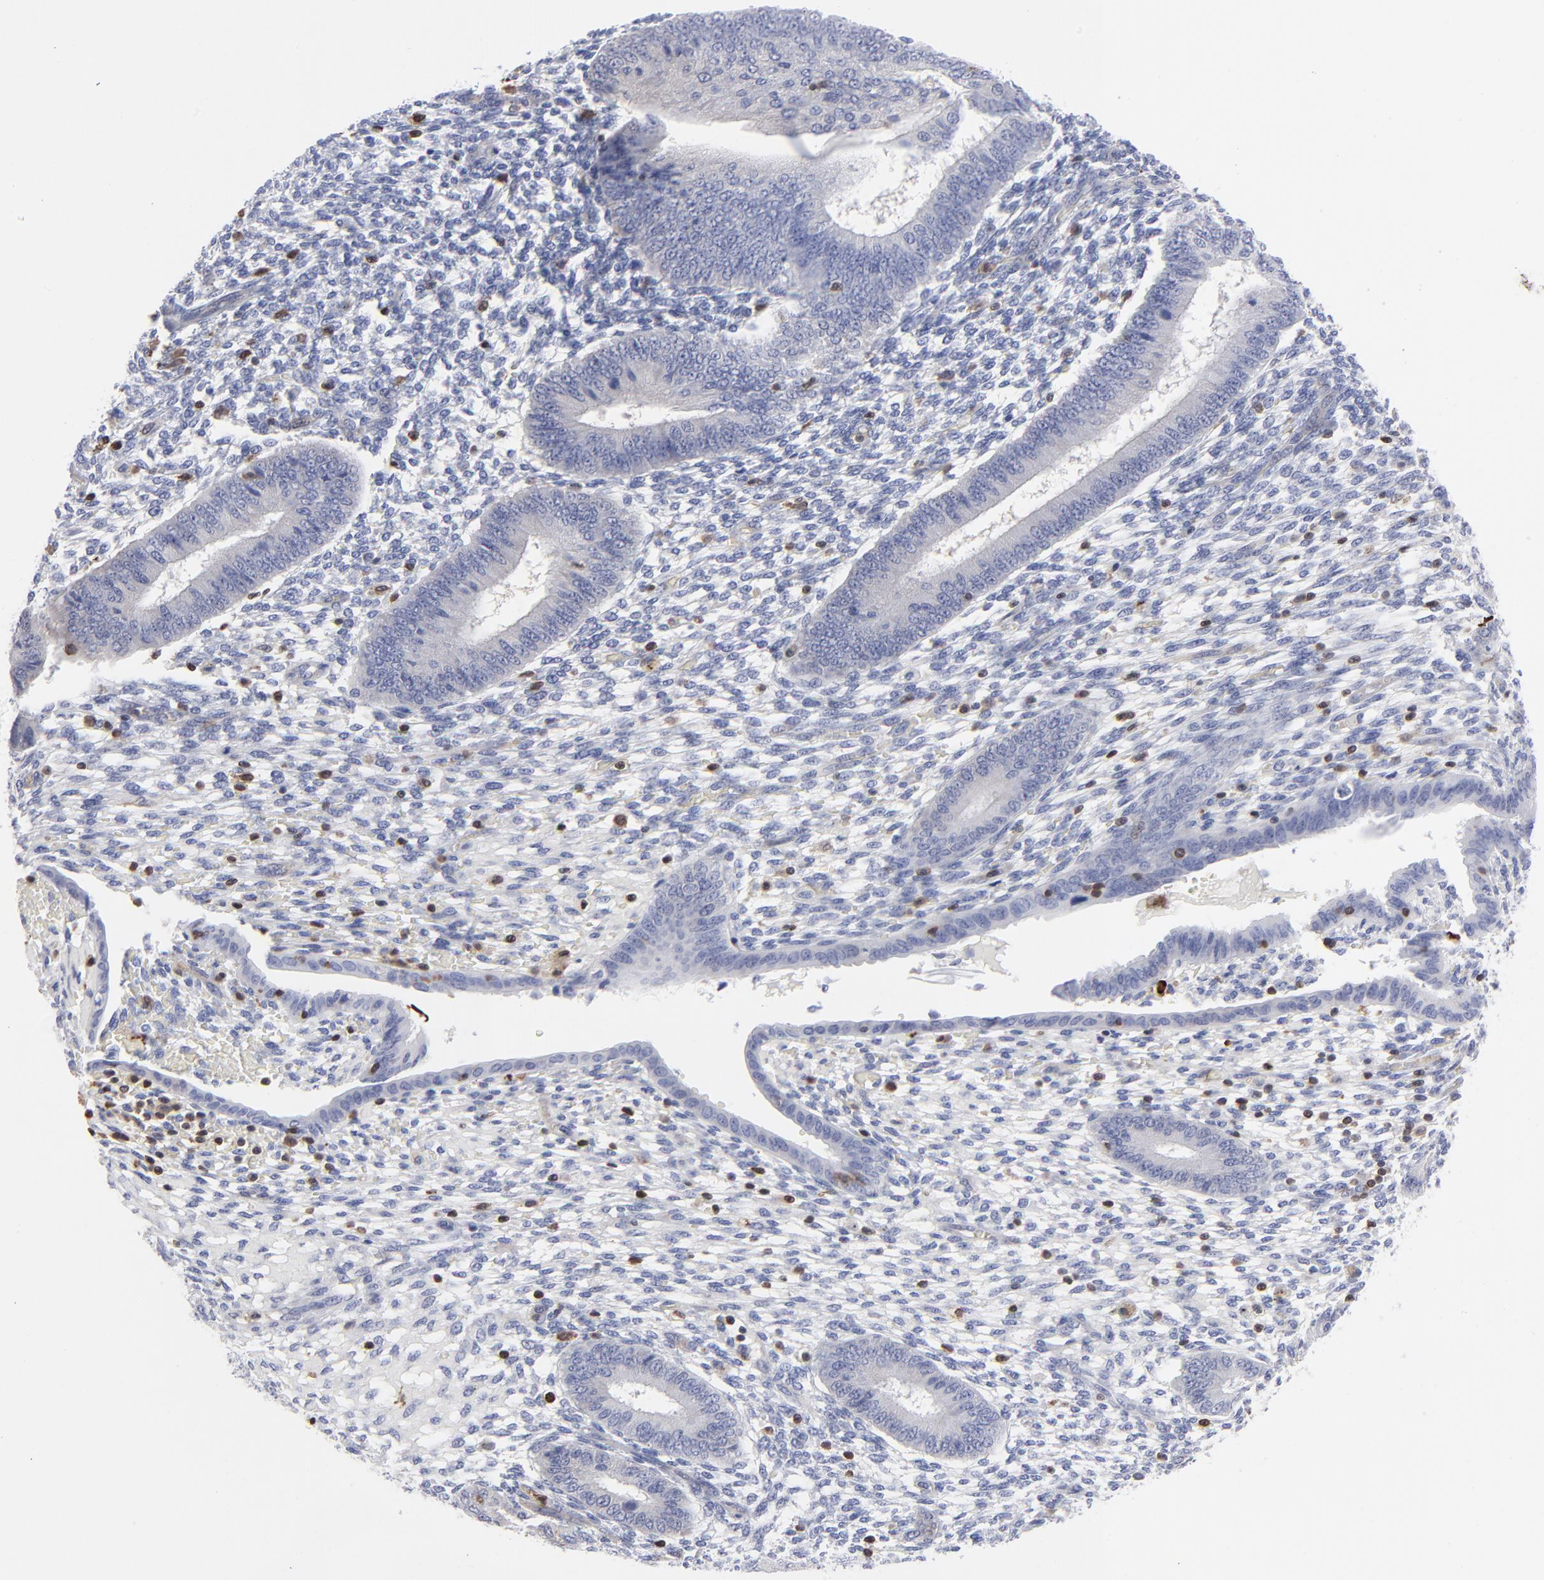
{"staining": {"intensity": "moderate", "quantity": "<25%", "location": "cytoplasmic/membranous"}, "tissue": "endometrium", "cell_type": "Cells in endometrial stroma", "image_type": "normal", "snomed": [{"axis": "morphology", "description": "Normal tissue, NOS"}, {"axis": "topography", "description": "Endometrium"}], "caption": "Approximately <25% of cells in endometrial stroma in benign endometrium show moderate cytoplasmic/membranous protein positivity as visualized by brown immunohistochemical staining.", "gene": "TBXT", "patient": {"sex": "female", "age": 42}}